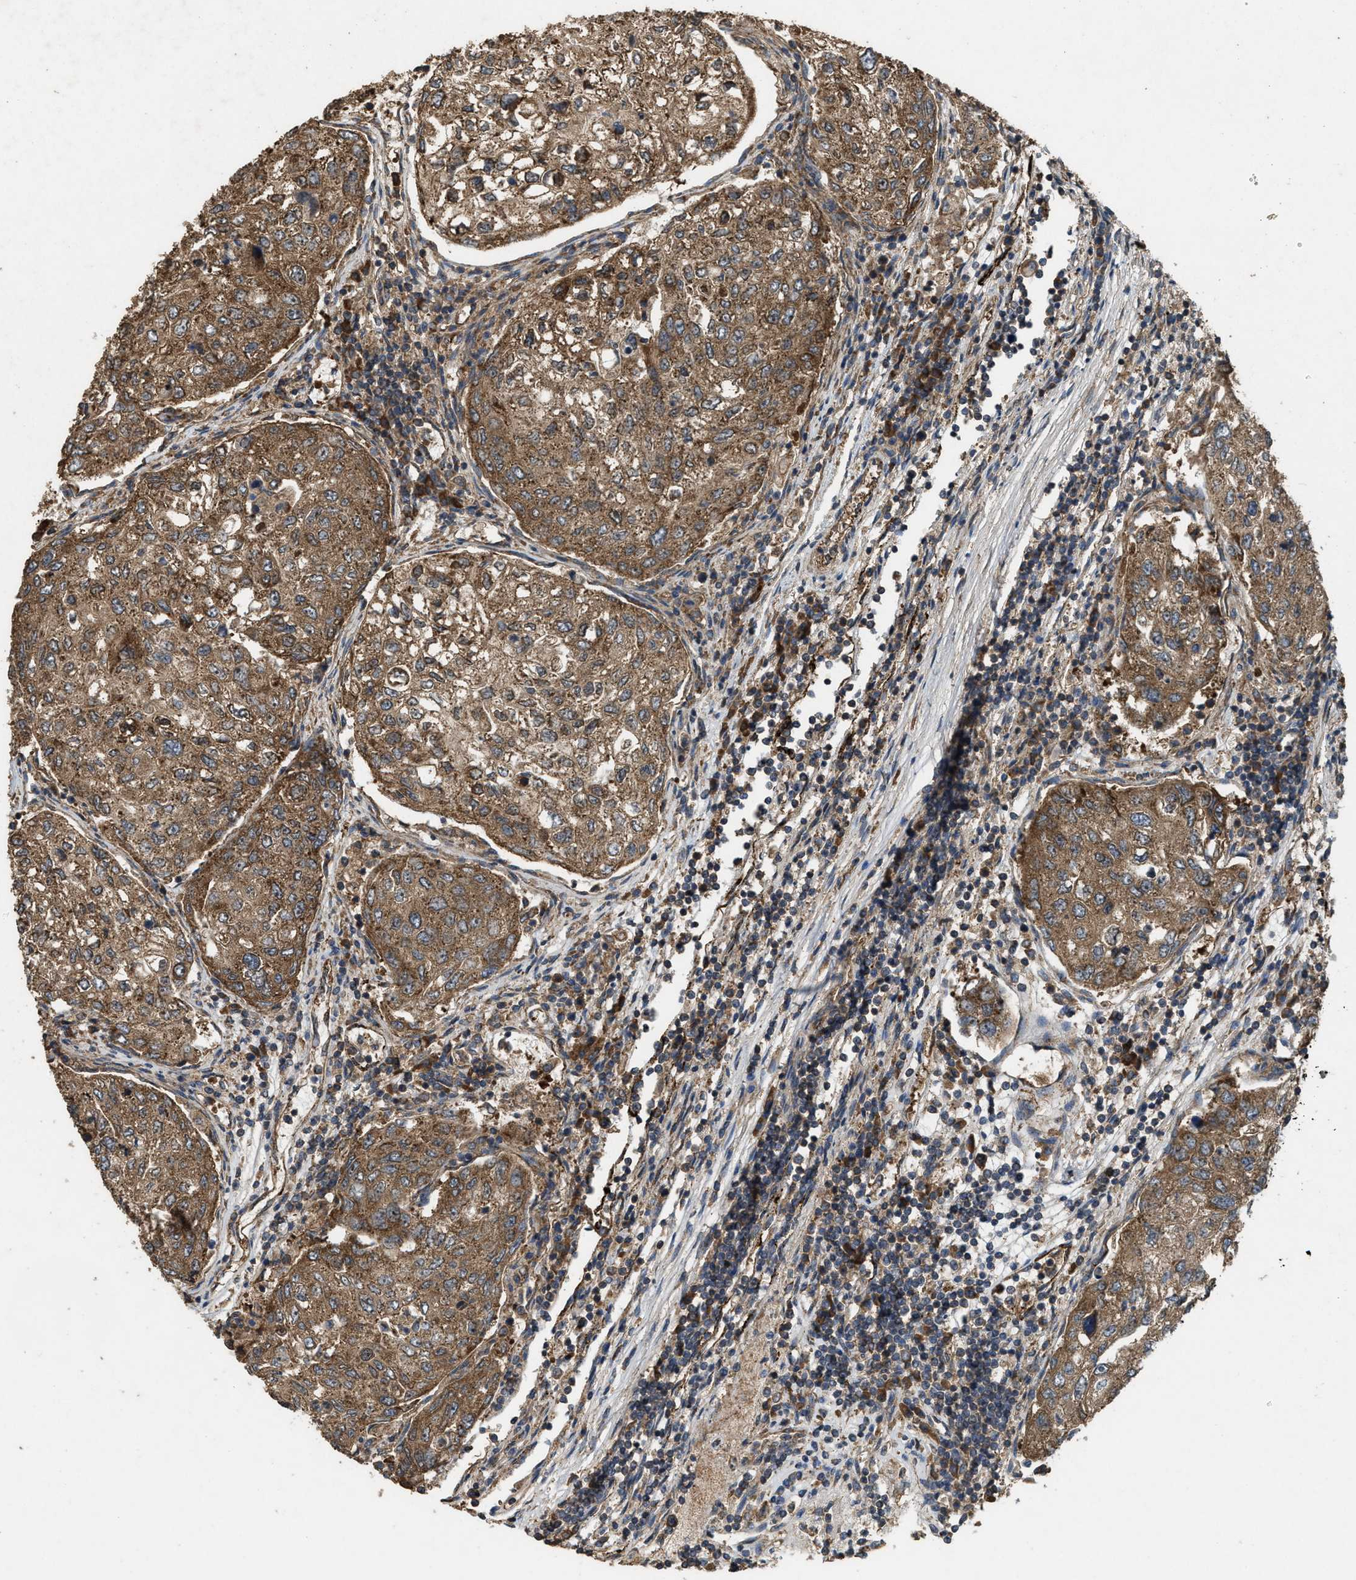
{"staining": {"intensity": "moderate", "quantity": ">75%", "location": "cytoplasmic/membranous"}, "tissue": "urothelial cancer", "cell_type": "Tumor cells", "image_type": "cancer", "snomed": [{"axis": "morphology", "description": "Urothelial carcinoma, High grade"}, {"axis": "topography", "description": "Lymph node"}, {"axis": "topography", "description": "Urinary bladder"}], "caption": "There is medium levels of moderate cytoplasmic/membranous positivity in tumor cells of high-grade urothelial carcinoma, as demonstrated by immunohistochemical staining (brown color).", "gene": "ARHGEF5", "patient": {"sex": "male", "age": 51}}